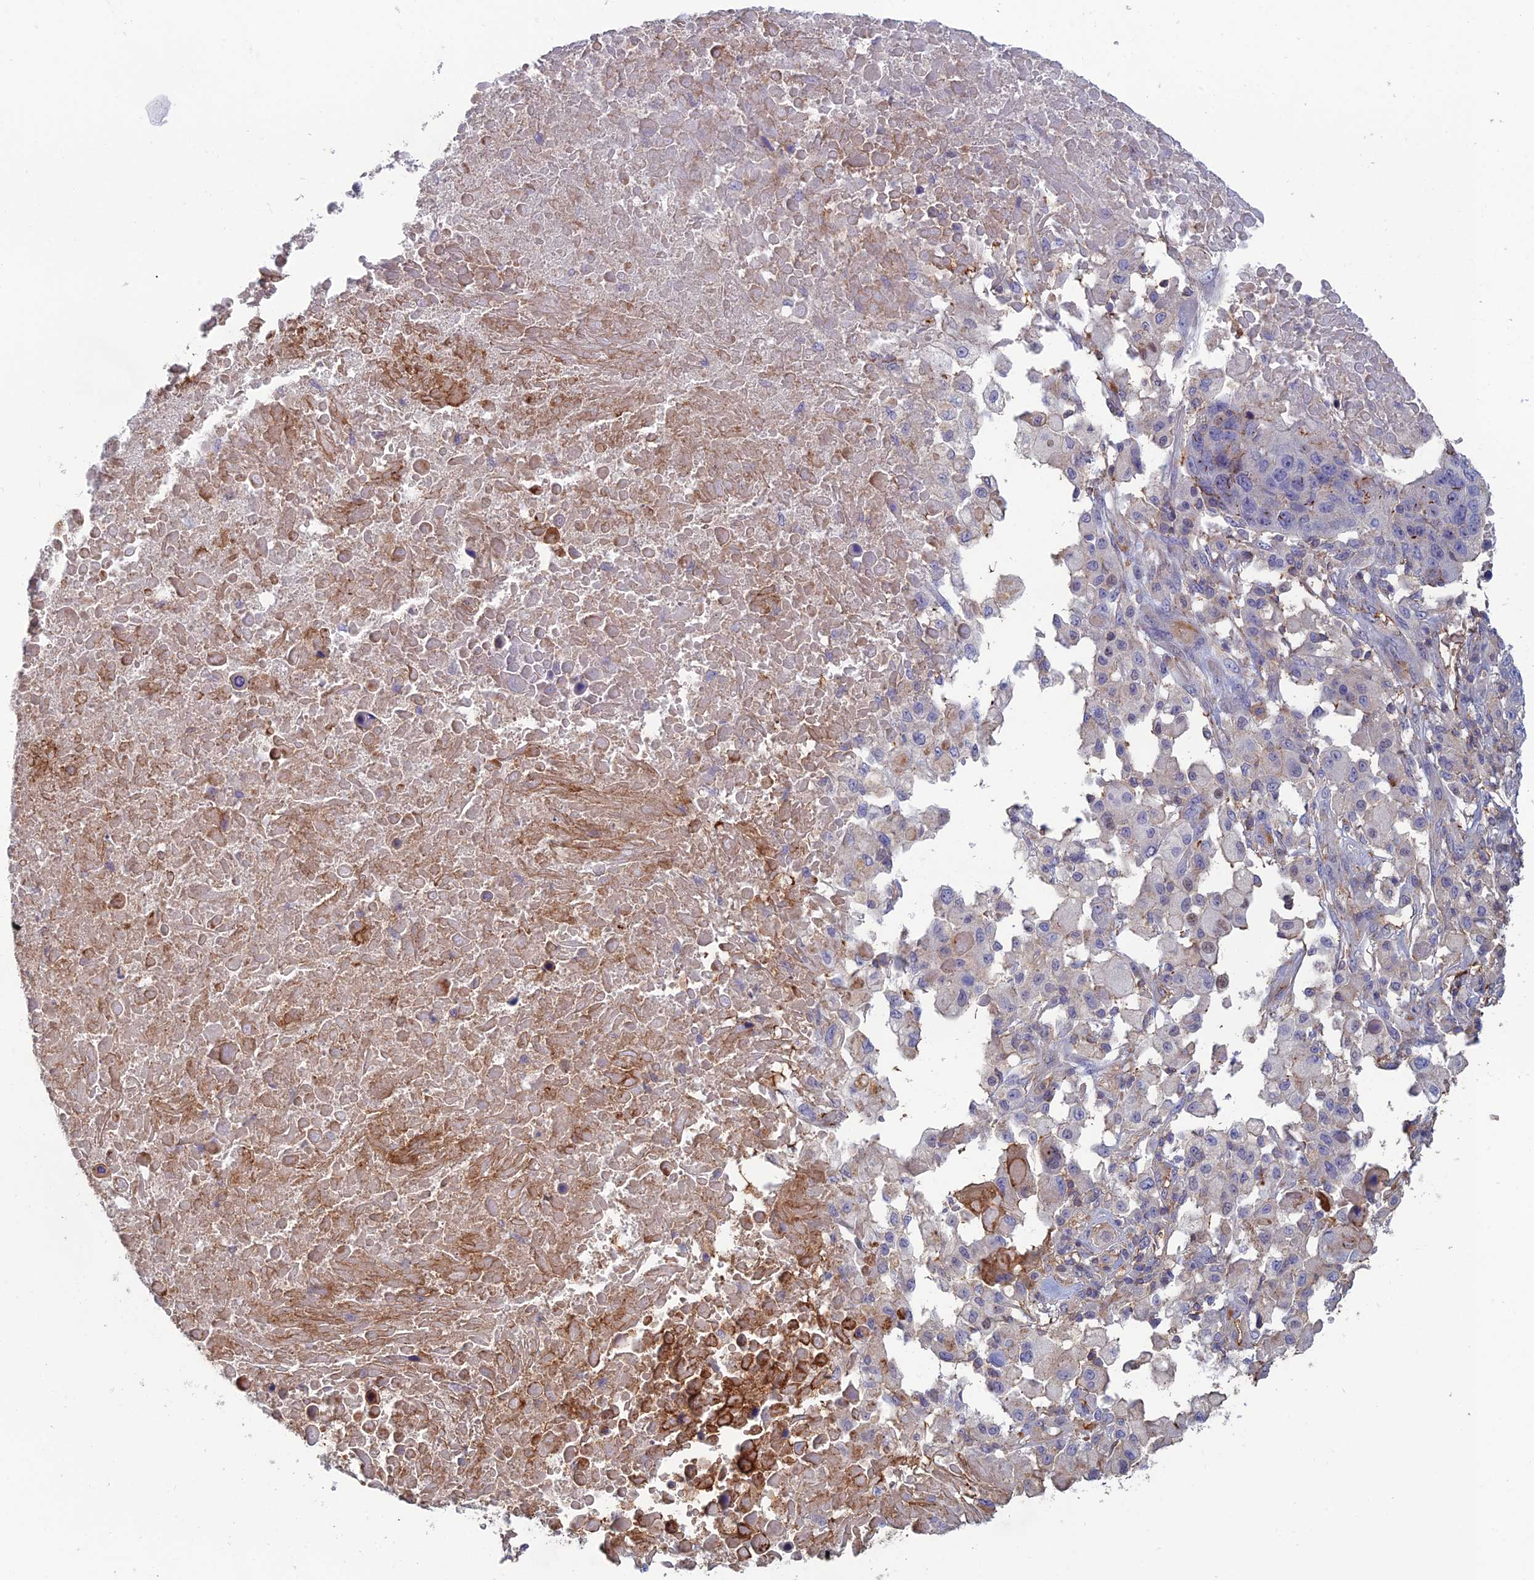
{"staining": {"intensity": "negative", "quantity": "none", "location": "none"}, "tissue": "lung cancer", "cell_type": "Tumor cells", "image_type": "cancer", "snomed": [{"axis": "morphology", "description": "Normal tissue, NOS"}, {"axis": "morphology", "description": "Squamous cell carcinoma, NOS"}, {"axis": "topography", "description": "Lymph node"}, {"axis": "topography", "description": "Lung"}], "caption": "Immunohistochemistry (IHC) histopathology image of human lung cancer (squamous cell carcinoma) stained for a protein (brown), which reveals no positivity in tumor cells.", "gene": "C15orf62", "patient": {"sex": "male", "age": 66}}